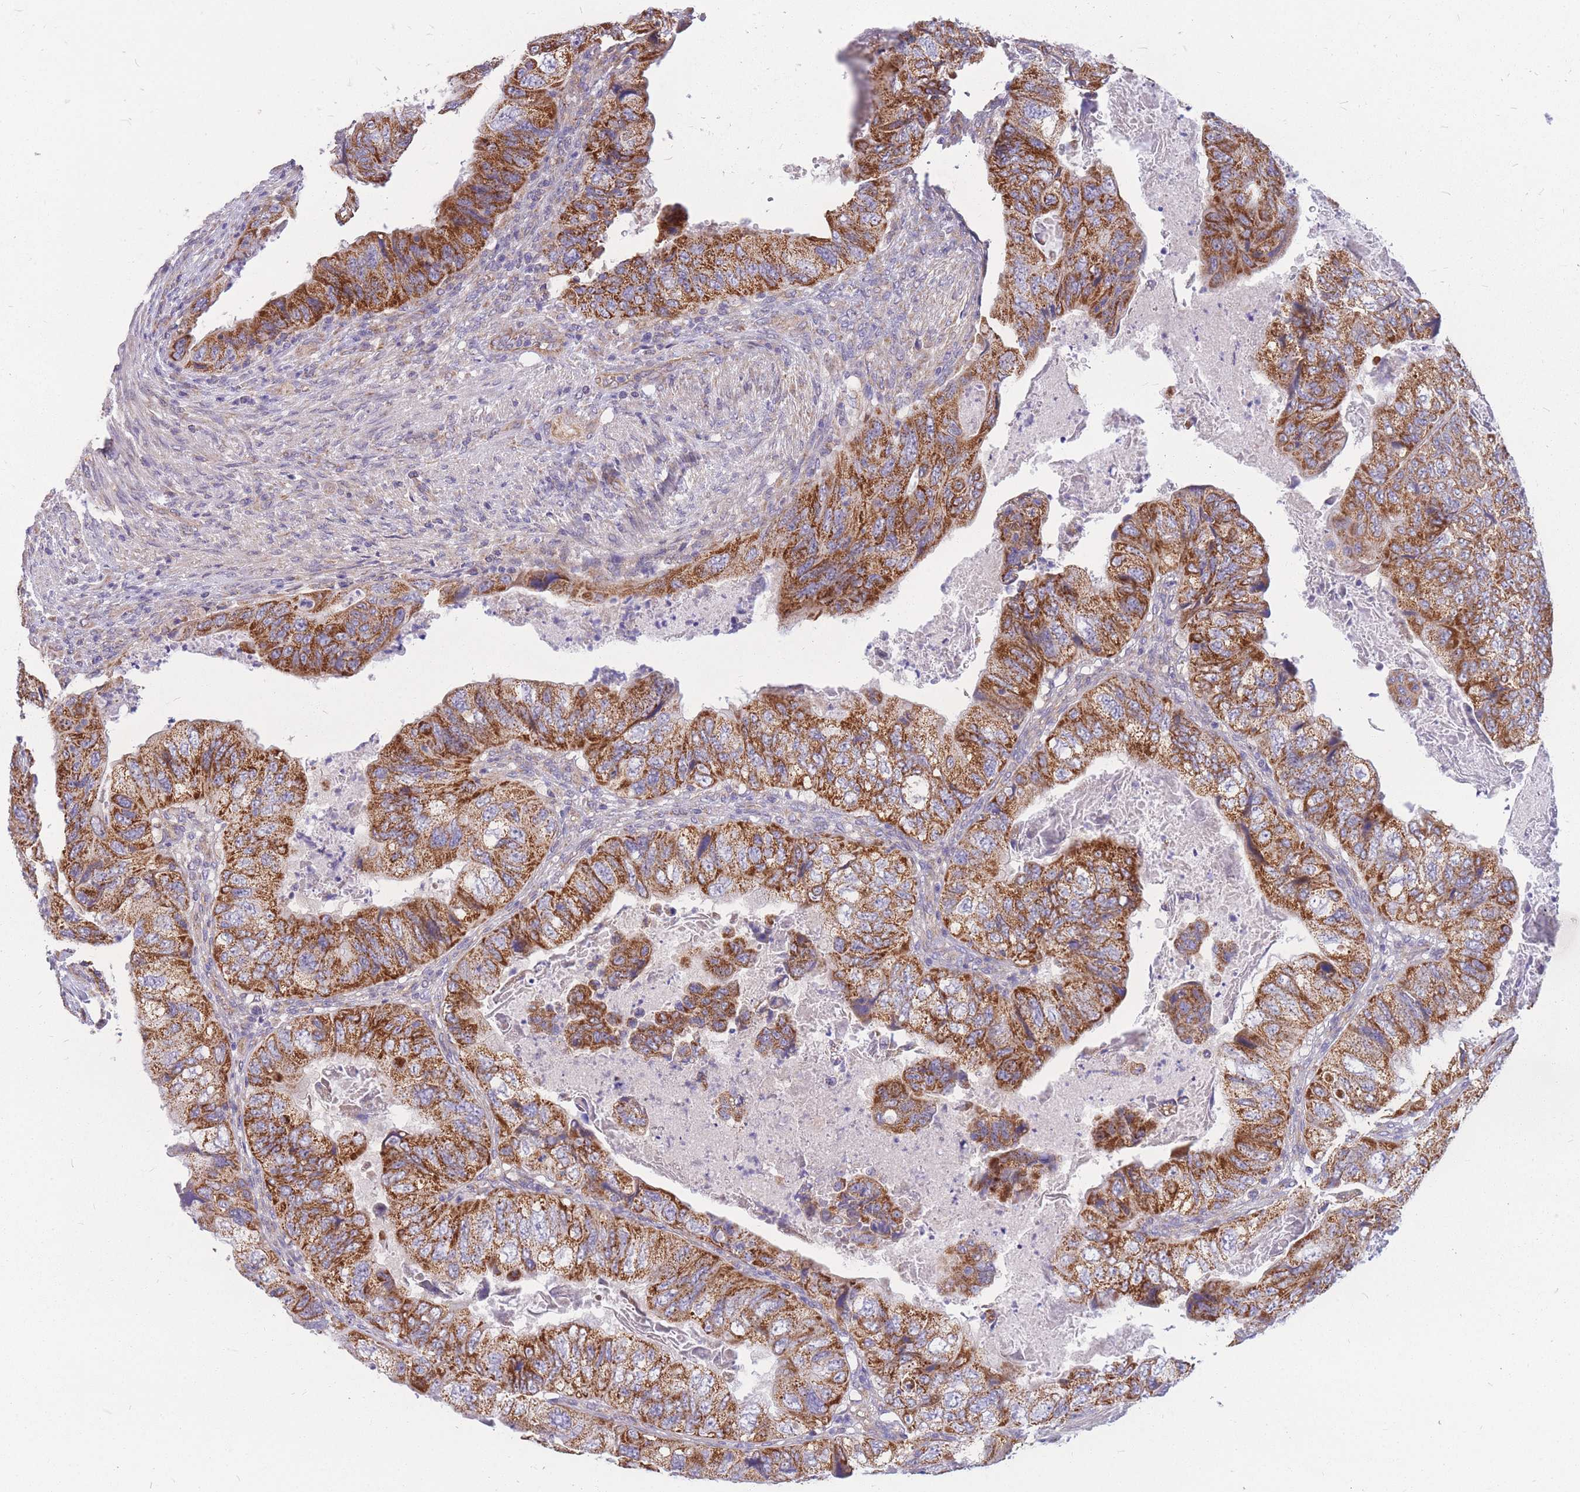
{"staining": {"intensity": "strong", "quantity": ">75%", "location": "cytoplasmic/membranous"}, "tissue": "colorectal cancer", "cell_type": "Tumor cells", "image_type": "cancer", "snomed": [{"axis": "morphology", "description": "Adenocarcinoma, NOS"}, {"axis": "topography", "description": "Rectum"}], "caption": "Immunohistochemical staining of colorectal cancer demonstrates high levels of strong cytoplasmic/membranous positivity in about >75% of tumor cells. The staining is performed using DAB (3,3'-diaminobenzidine) brown chromogen to label protein expression. The nuclei are counter-stained blue using hematoxylin.", "gene": "MRPS9", "patient": {"sex": "male", "age": 63}}